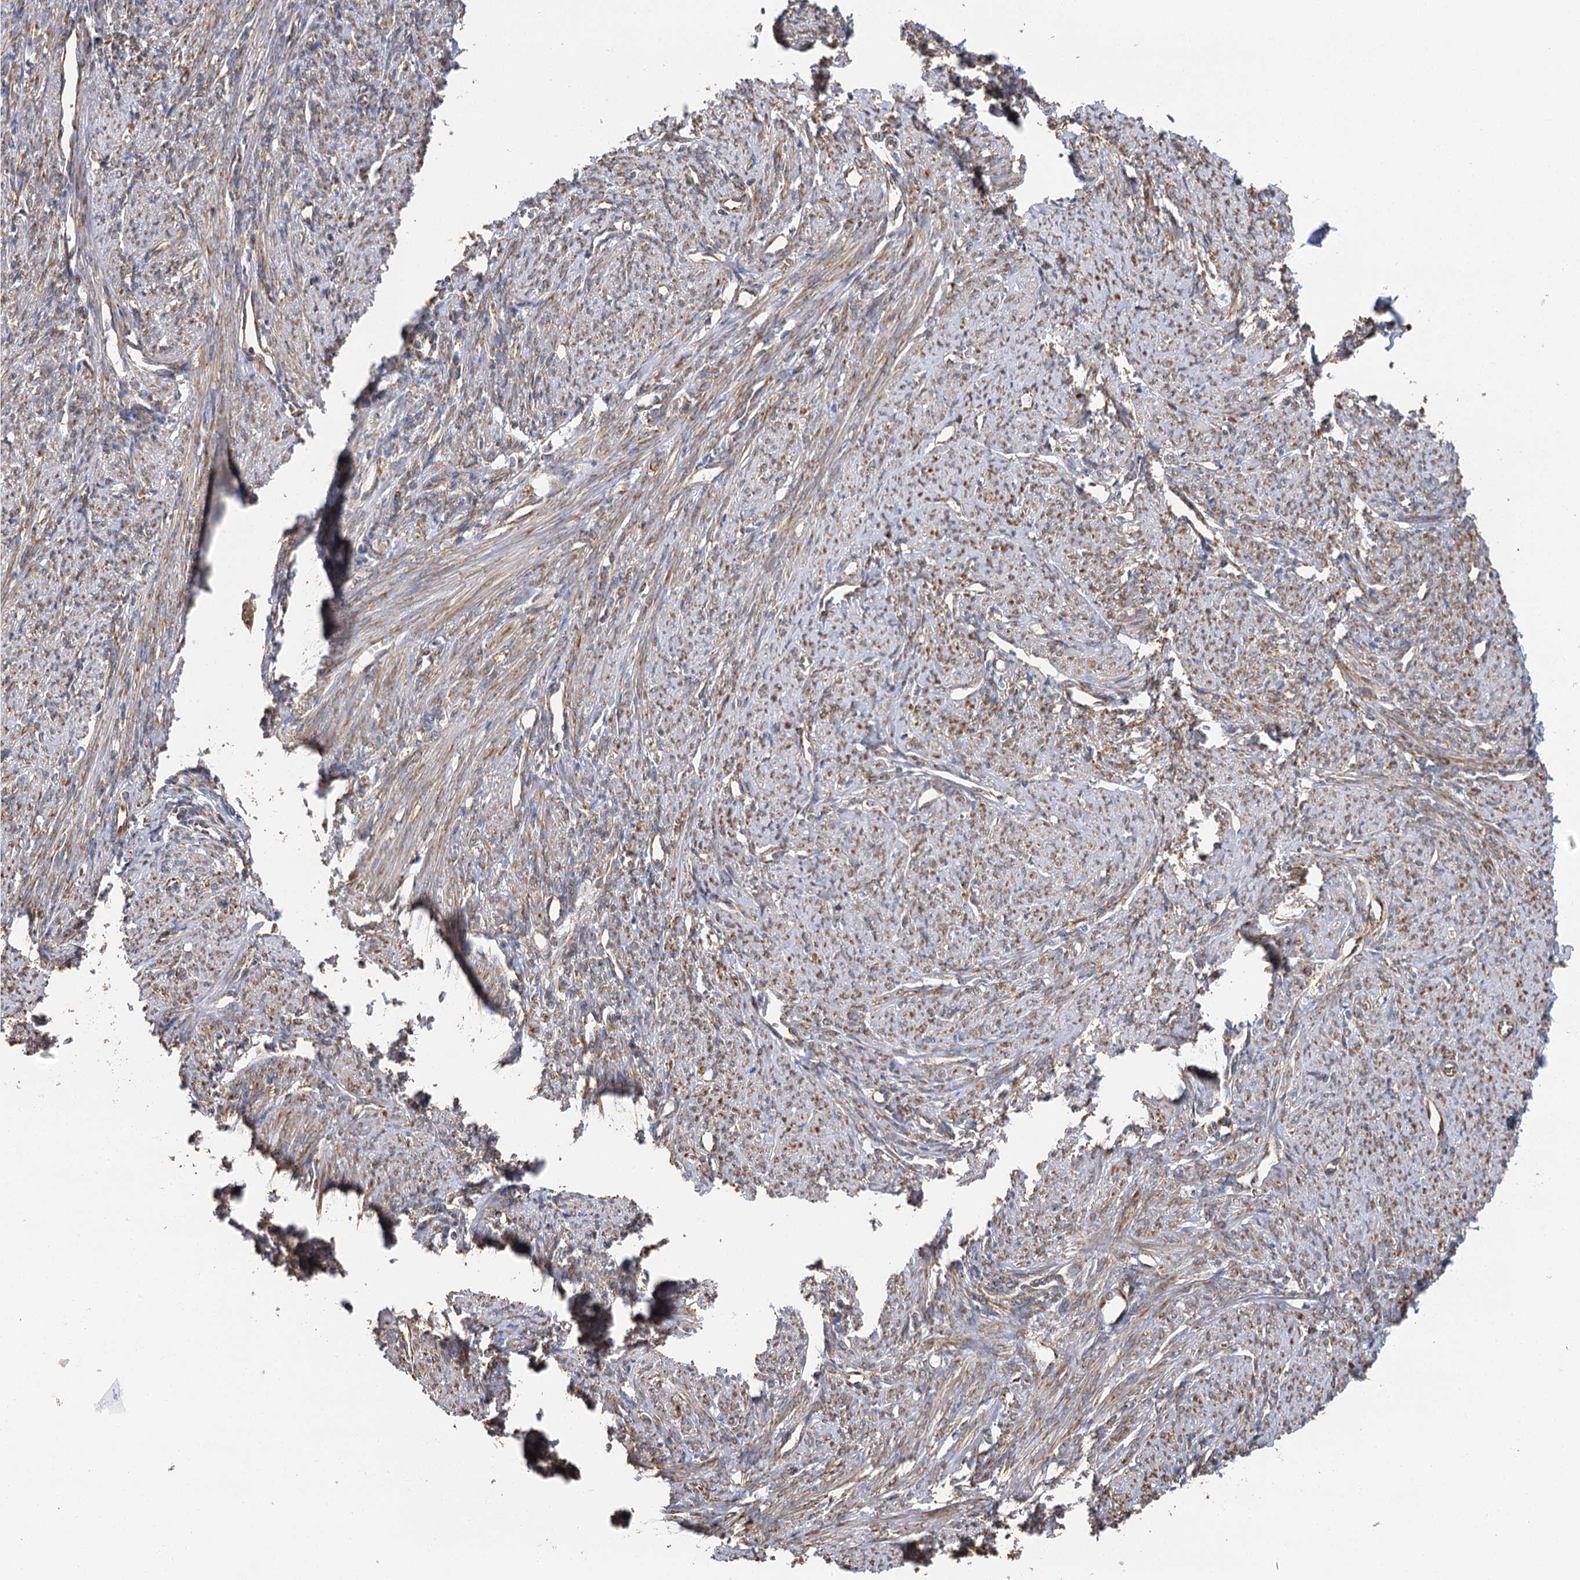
{"staining": {"intensity": "moderate", "quantity": ">75%", "location": "cytoplasmic/membranous"}, "tissue": "smooth muscle", "cell_type": "Smooth muscle cells", "image_type": "normal", "snomed": [{"axis": "morphology", "description": "Normal tissue, NOS"}, {"axis": "topography", "description": "Smooth muscle"}, {"axis": "topography", "description": "Uterus"}], "caption": "IHC micrograph of benign smooth muscle stained for a protein (brown), which shows medium levels of moderate cytoplasmic/membranous expression in approximately >75% of smooth muscle cells.", "gene": "IL11RA", "patient": {"sex": "female", "age": 59}}